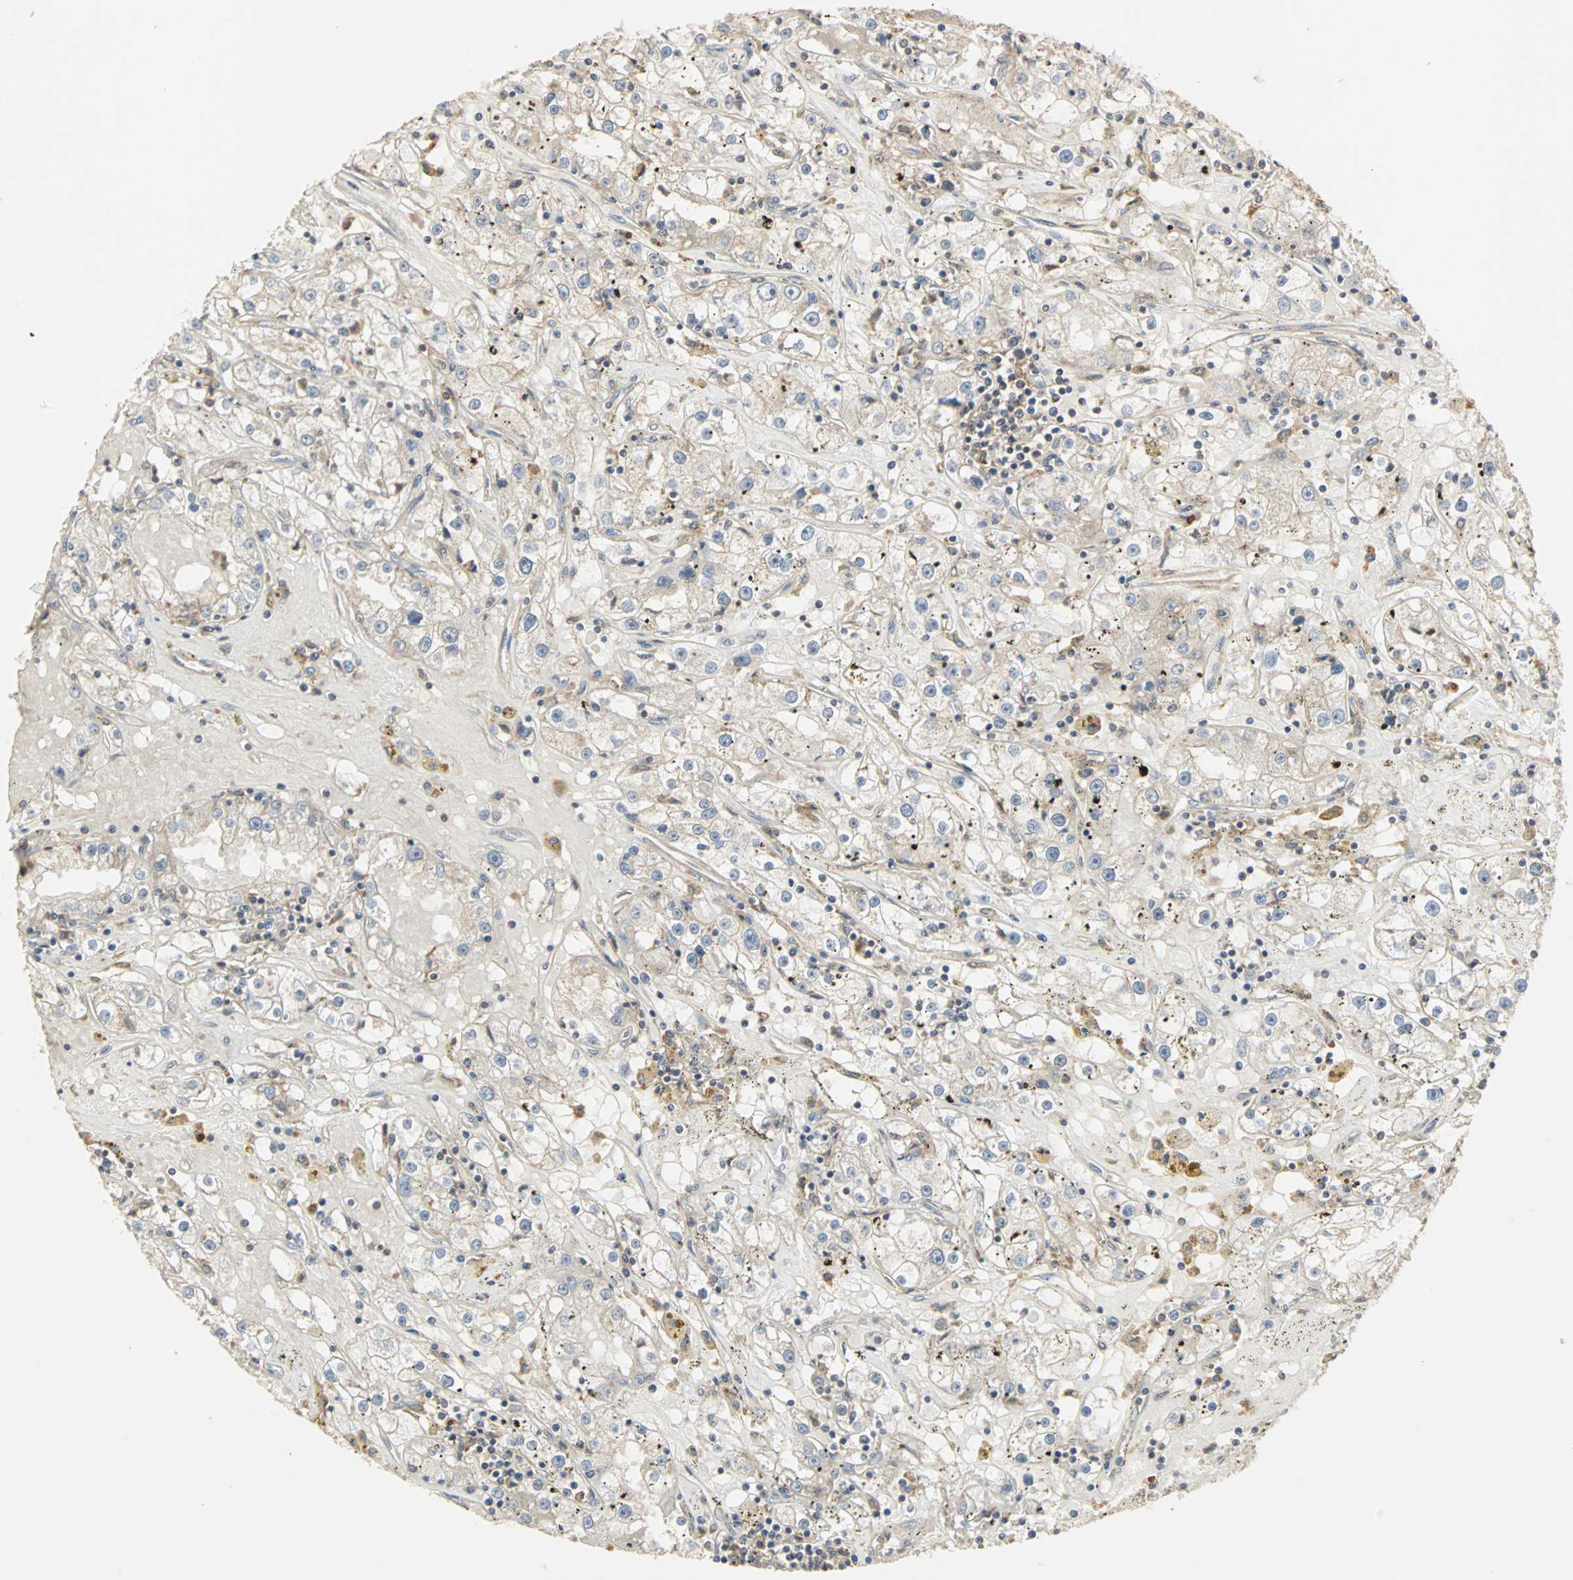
{"staining": {"intensity": "weak", "quantity": ">75%", "location": "cytoplasmic/membranous"}, "tissue": "renal cancer", "cell_type": "Tumor cells", "image_type": "cancer", "snomed": [{"axis": "morphology", "description": "Adenocarcinoma, NOS"}, {"axis": "topography", "description": "Kidney"}], "caption": "Protein expression analysis of human renal cancer reveals weak cytoplasmic/membranous staining in about >75% of tumor cells.", "gene": "GNAI2", "patient": {"sex": "male", "age": 56}}